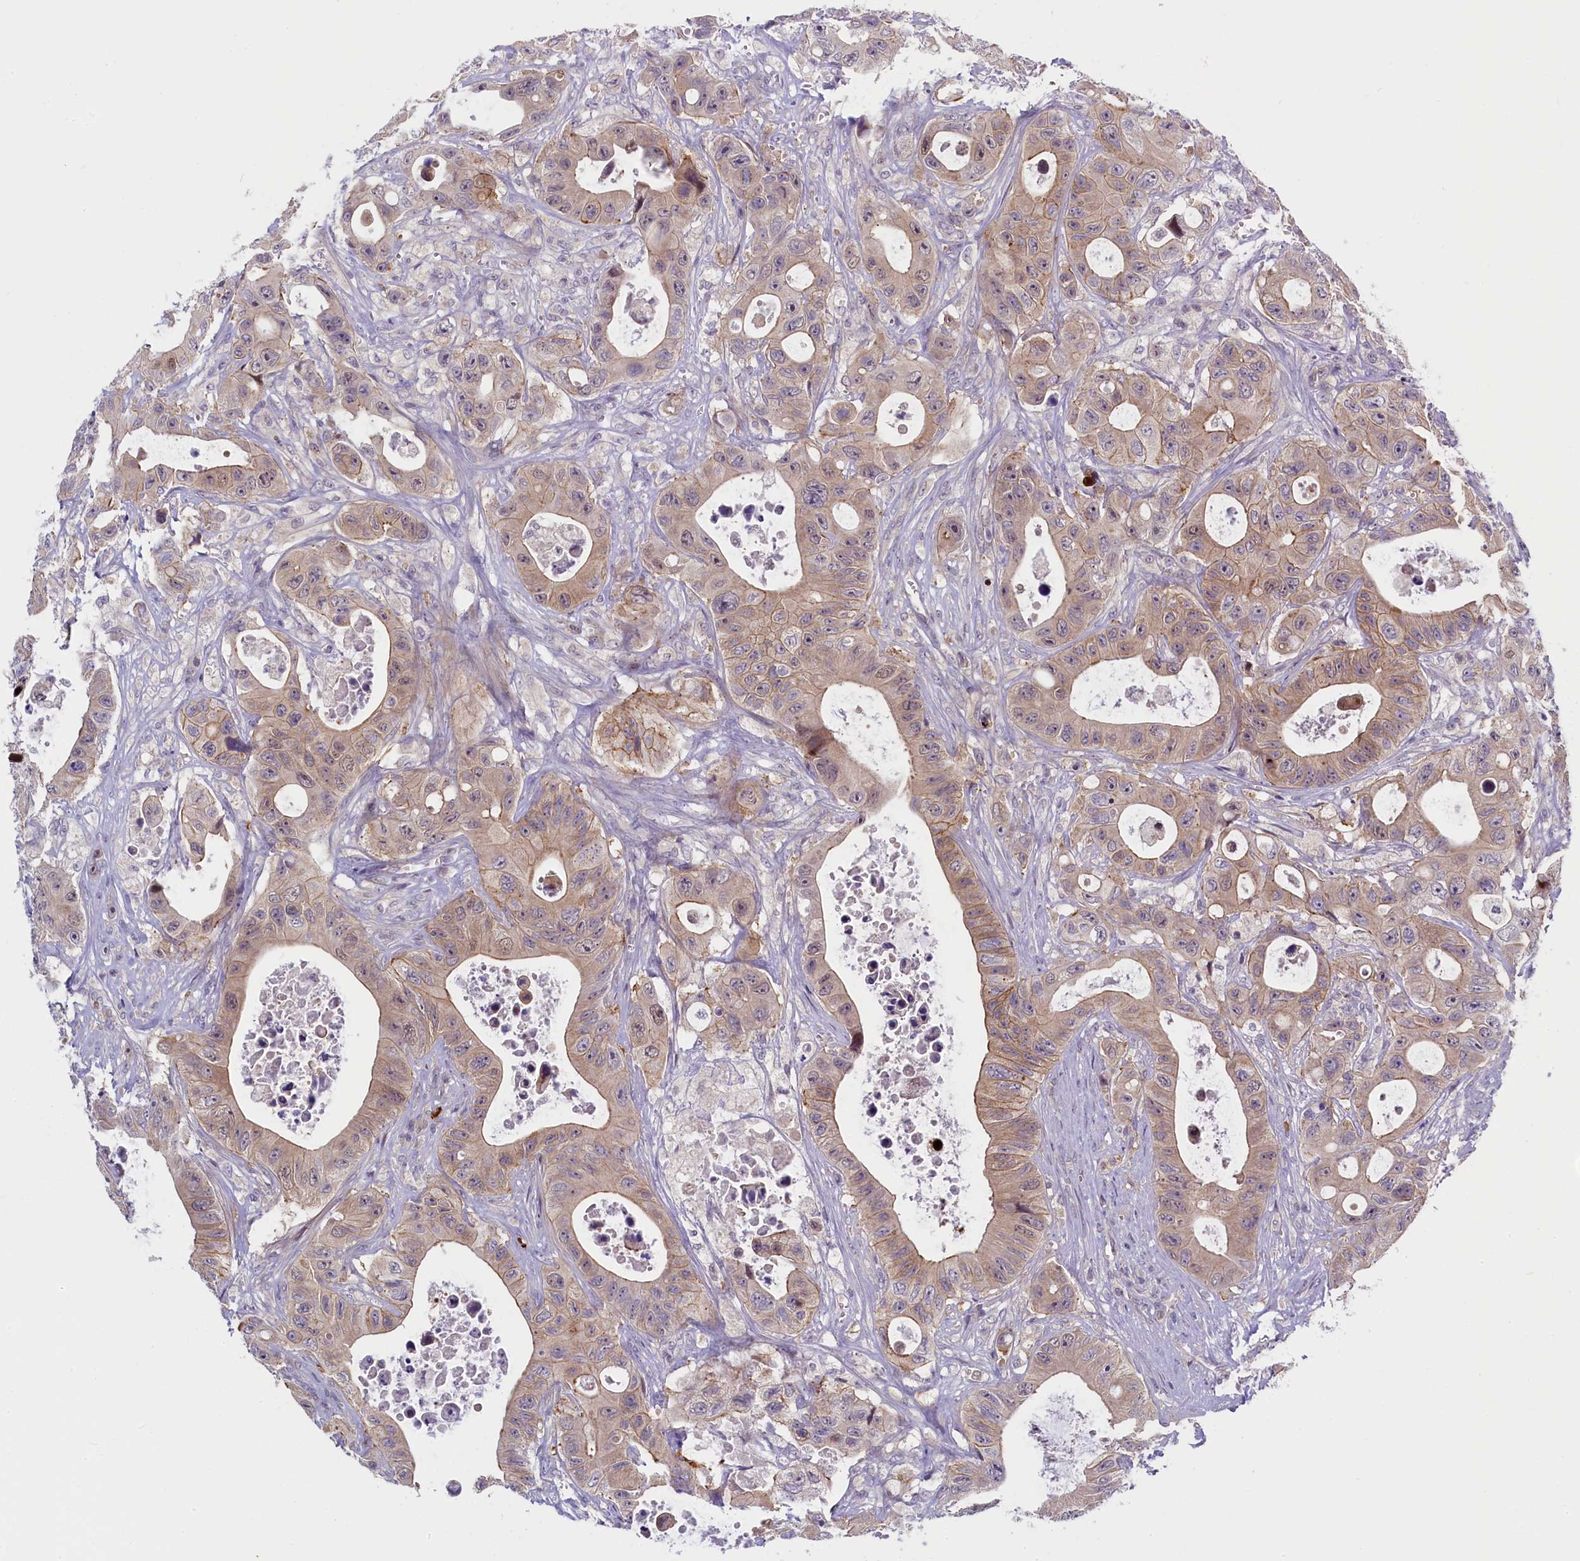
{"staining": {"intensity": "weak", "quantity": ">75%", "location": "cytoplasmic/membranous"}, "tissue": "colorectal cancer", "cell_type": "Tumor cells", "image_type": "cancer", "snomed": [{"axis": "morphology", "description": "Adenocarcinoma, NOS"}, {"axis": "topography", "description": "Colon"}], "caption": "An immunohistochemistry image of neoplastic tissue is shown. Protein staining in brown highlights weak cytoplasmic/membranous positivity in colorectal cancer within tumor cells.", "gene": "CCL23", "patient": {"sex": "female", "age": 46}}